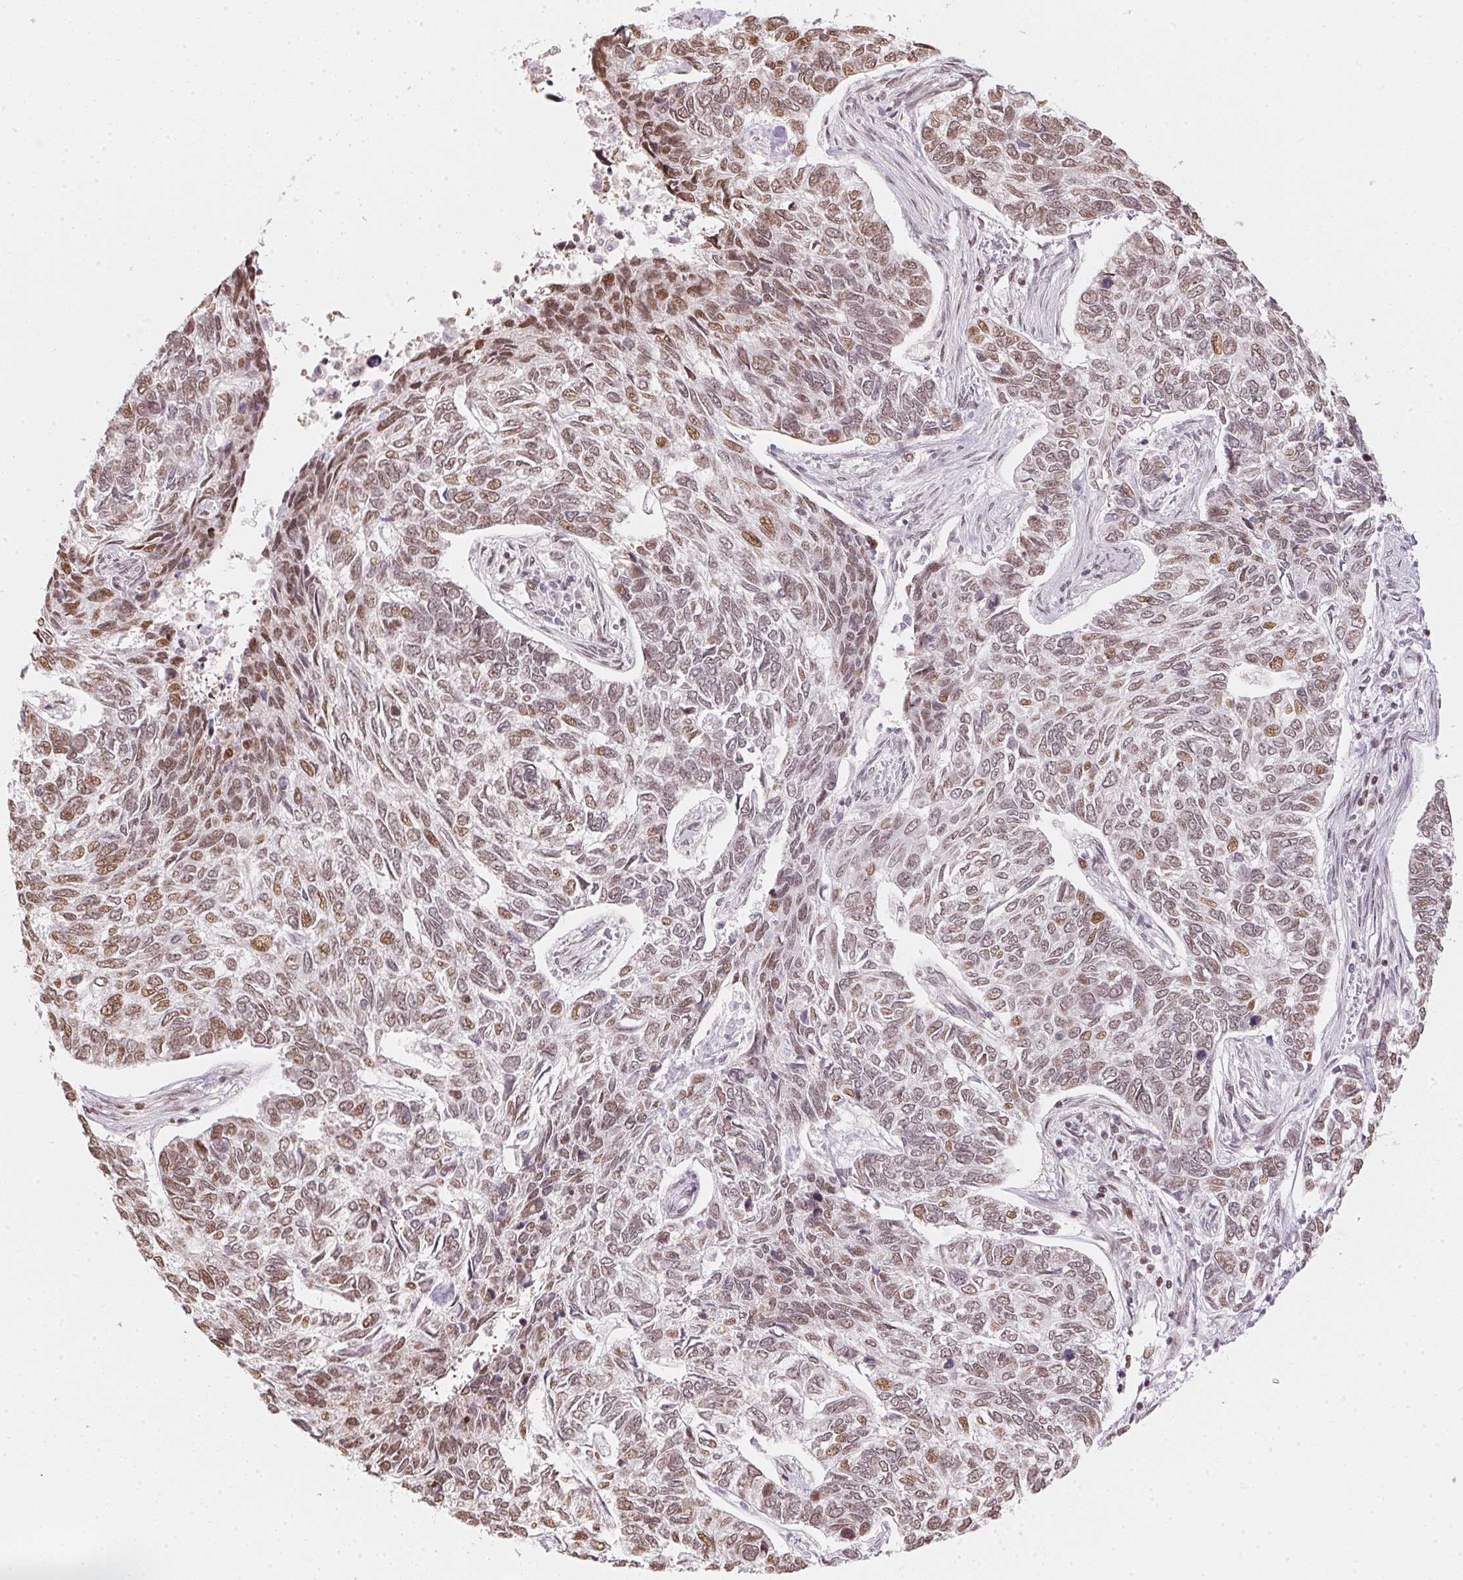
{"staining": {"intensity": "moderate", "quantity": ">75%", "location": "nuclear"}, "tissue": "skin cancer", "cell_type": "Tumor cells", "image_type": "cancer", "snomed": [{"axis": "morphology", "description": "Basal cell carcinoma"}, {"axis": "topography", "description": "Skin"}], "caption": "Brown immunohistochemical staining in human skin cancer (basal cell carcinoma) shows moderate nuclear staining in about >75% of tumor cells.", "gene": "KAT6A", "patient": {"sex": "female", "age": 65}}